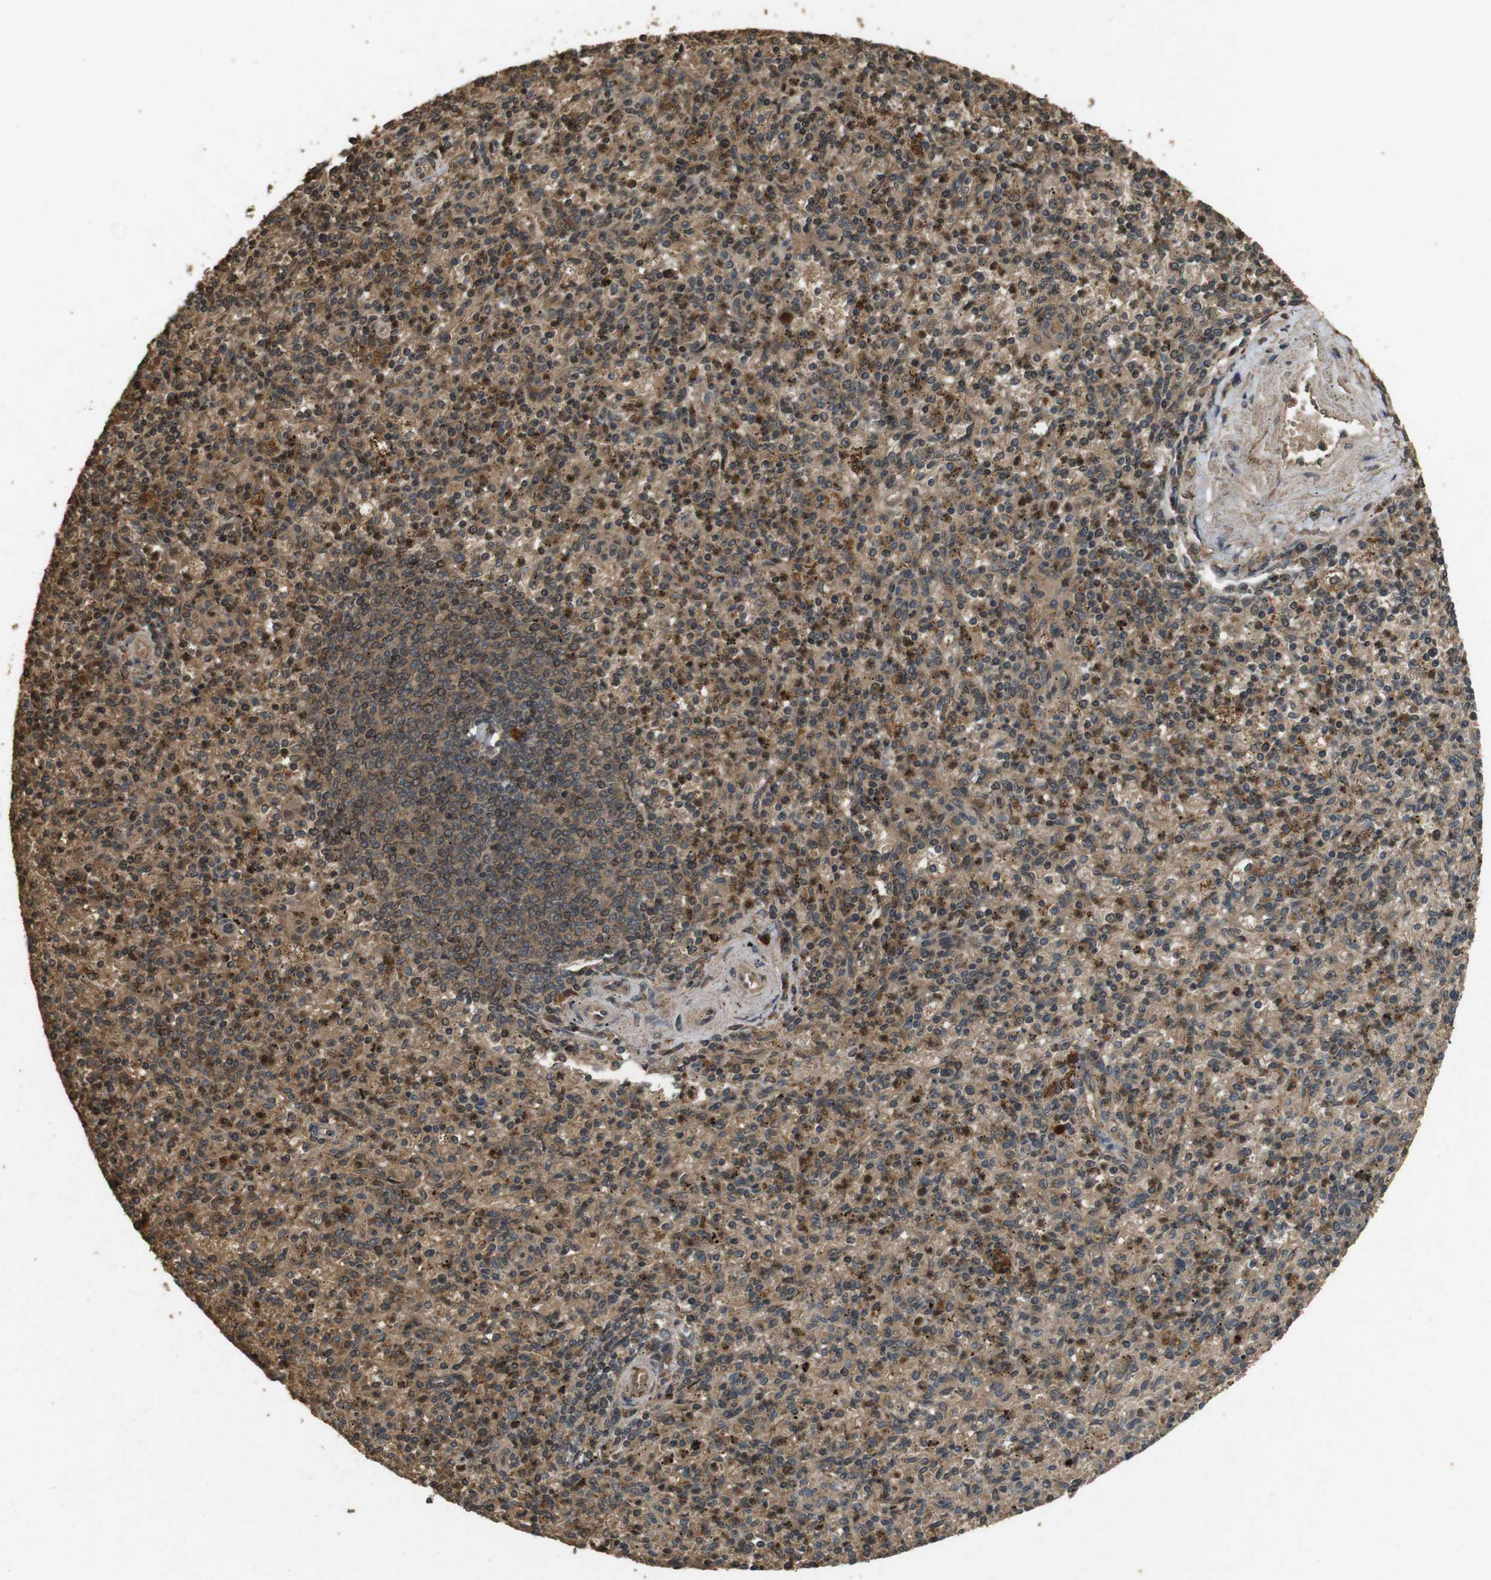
{"staining": {"intensity": "moderate", "quantity": ">75%", "location": "cytoplasmic/membranous,nuclear"}, "tissue": "spleen", "cell_type": "Cells in red pulp", "image_type": "normal", "snomed": [{"axis": "morphology", "description": "Normal tissue, NOS"}, {"axis": "topography", "description": "Spleen"}], "caption": "Protein expression analysis of normal spleen displays moderate cytoplasmic/membranous,nuclear staining in approximately >75% of cells in red pulp.", "gene": "TAP1", "patient": {"sex": "male", "age": 72}}